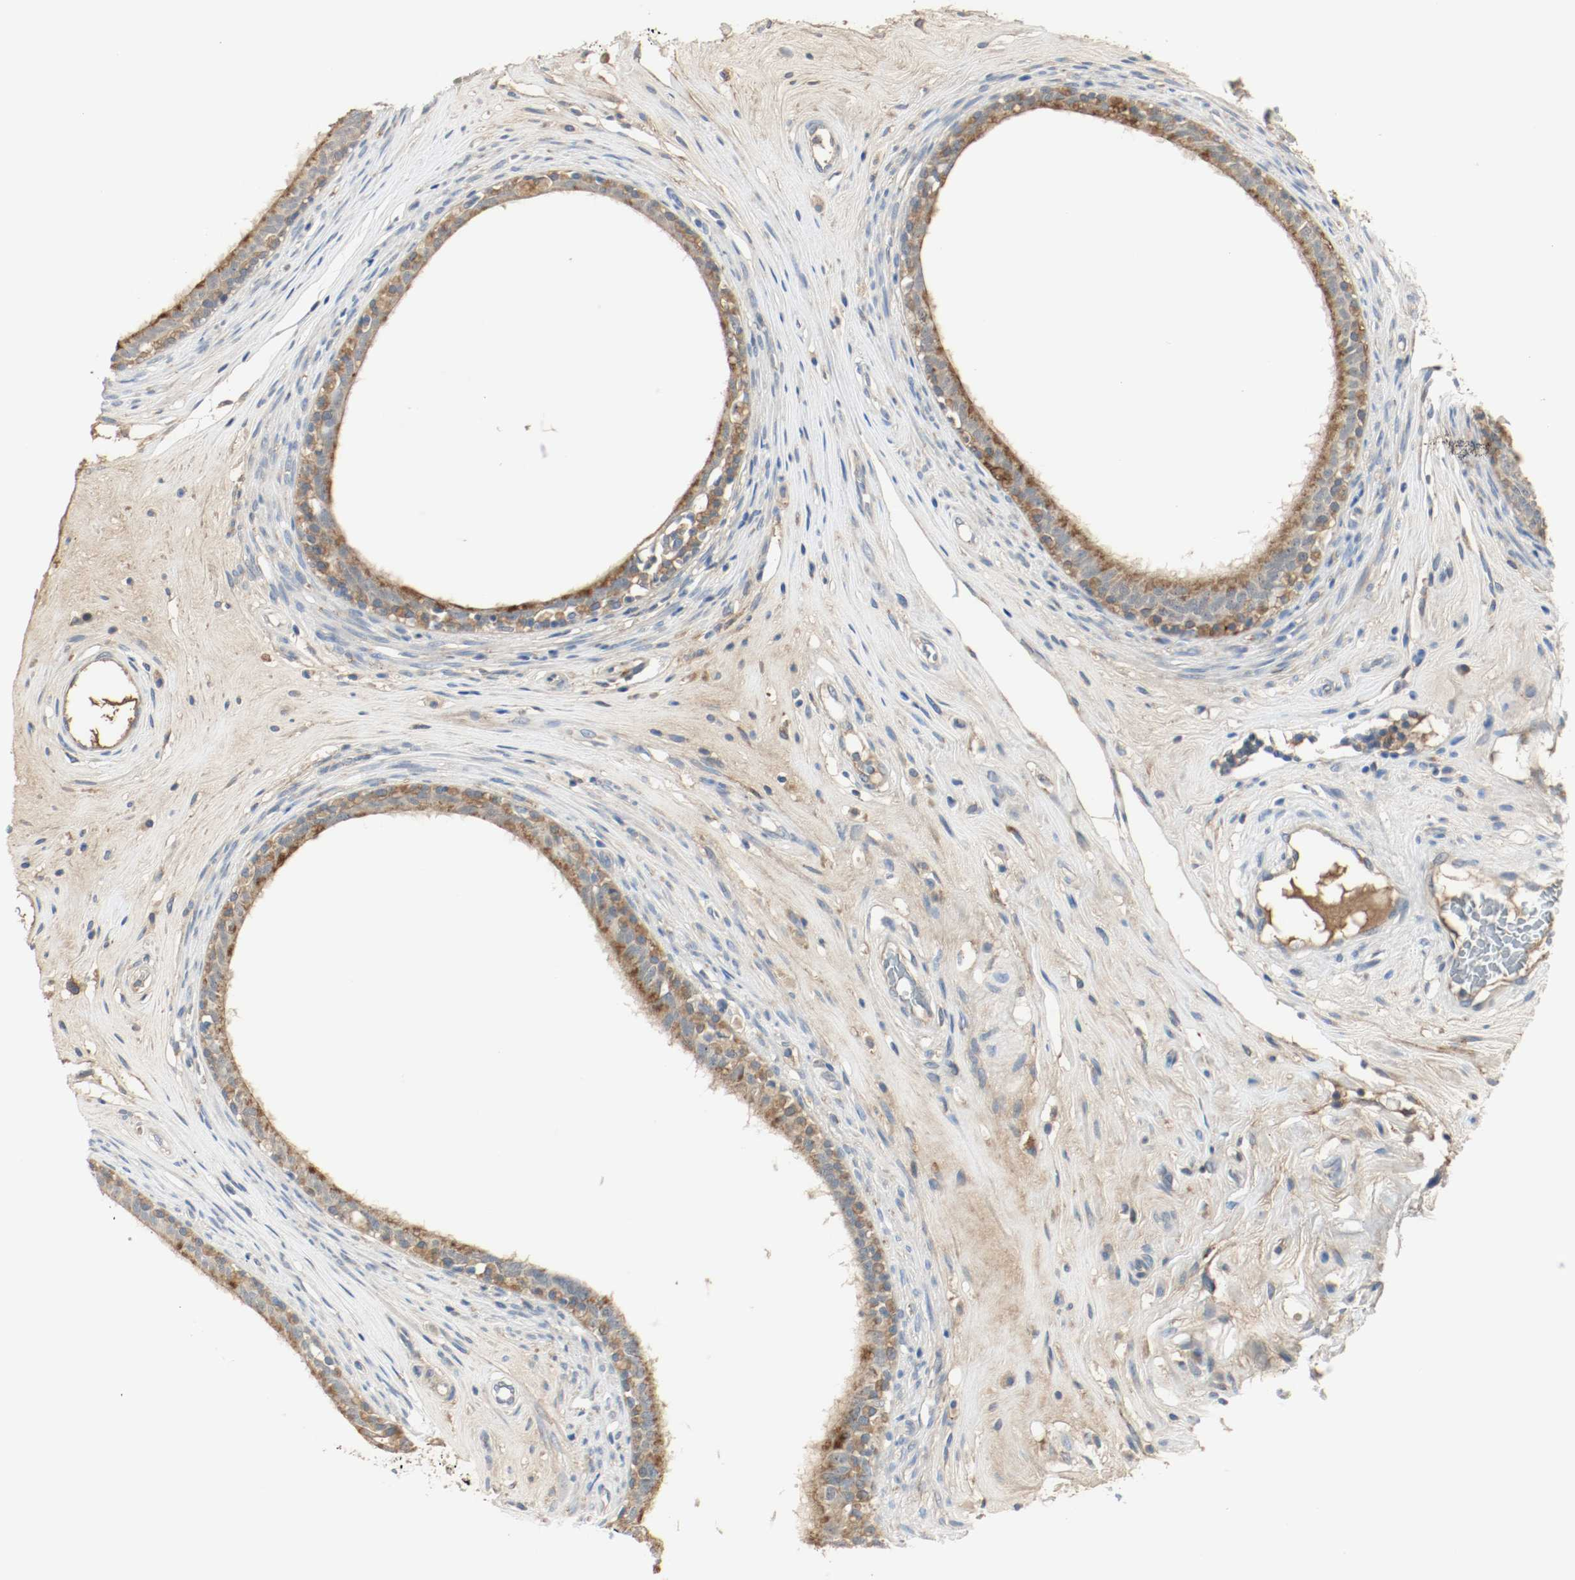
{"staining": {"intensity": "moderate", "quantity": "25%-75%", "location": "cytoplasmic/membranous"}, "tissue": "epididymis", "cell_type": "Glandular cells", "image_type": "normal", "snomed": [{"axis": "morphology", "description": "Normal tissue, NOS"}, {"axis": "morphology", "description": "Inflammation, NOS"}, {"axis": "topography", "description": "Epididymis"}], "caption": "Immunohistochemistry (IHC) photomicrograph of benign epididymis: human epididymis stained using IHC exhibits medium levels of moderate protein expression localized specifically in the cytoplasmic/membranous of glandular cells, appearing as a cytoplasmic/membranous brown color.", "gene": "MELTF", "patient": {"sex": "male", "age": 84}}